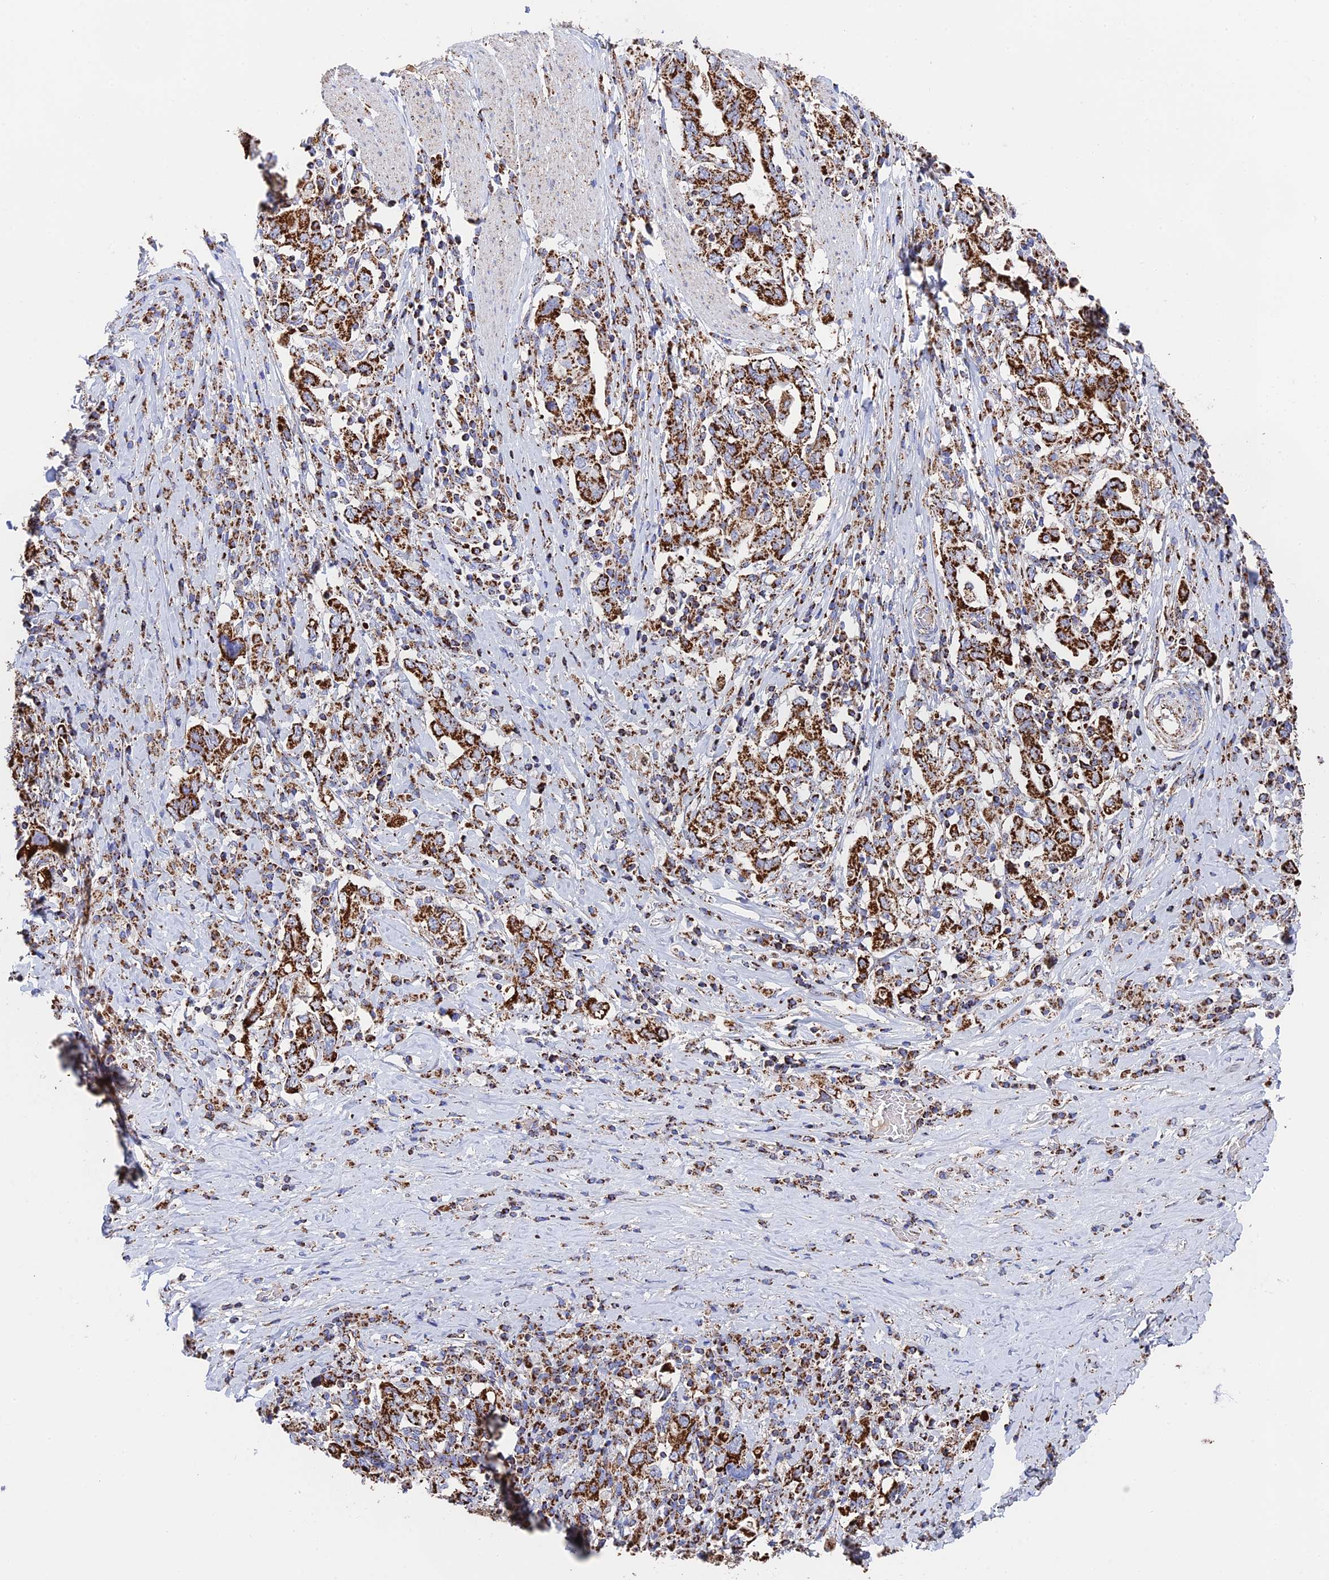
{"staining": {"intensity": "strong", "quantity": ">75%", "location": "cytoplasmic/membranous"}, "tissue": "stomach cancer", "cell_type": "Tumor cells", "image_type": "cancer", "snomed": [{"axis": "morphology", "description": "Adenocarcinoma, NOS"}, {"axis": "topography", "description": "Stomach, upper"}, {"axis": "topography", "description": "Stomach"}], "caption": "Immunohistochemical staining of human adenocarcinoma (stomach) demonstrates high levels of strong cytoplasmic/membranous protein staining in approximately >75% of tumor cells. (Brightfield microscopy of DAB IHC at high magnification).", "gene": "HAUS8", "patient": {"sex": "male", "age": 62}}